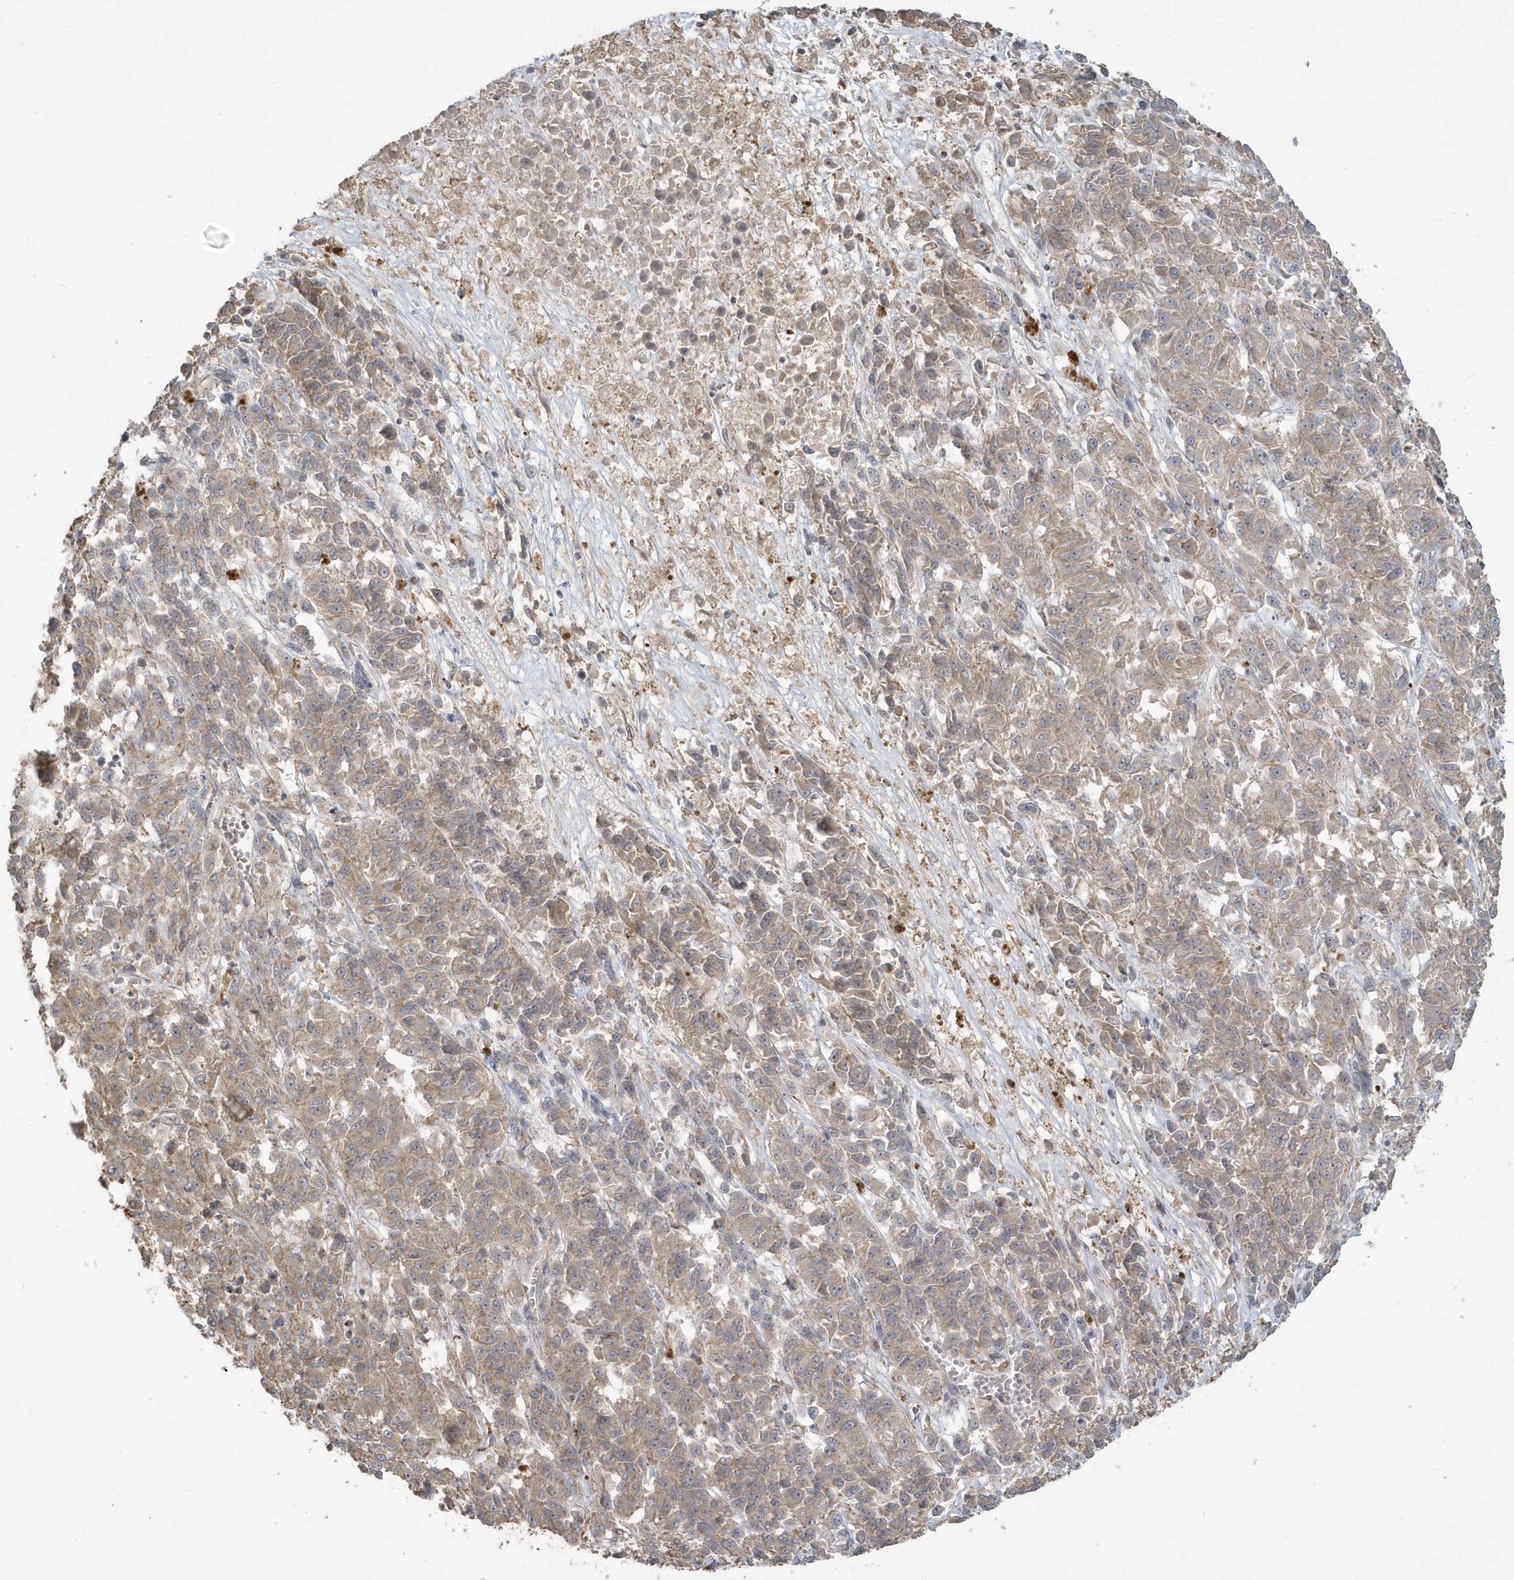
{"staining": {"intensity": "weak", "quantity": ">75%", "location": "cytoplasmic/membranous"}, "tissue": "melanoma", "cell_type": "Tumor cells", "image_type": "cancer", "snomed": [{"axis": "morphology", "description": "Malignant melanoma, Metastatic site"}, {"axis": "topography", "description": "Lung"}], "caption": "An immunohistochemistry (IHC) photomicrograph of neoplastic tissue is shown. Protein staining in brown labels weak cytoplasmic/membranous positivity in malignant melanoma (metastatic site) within tumor cells. Using DAB (3,3'-diaminobenzidine) (brown) and hematoxylin (blue) stains, captured at high magnification using brightfield microscopy.", "gene": "ARMC8", "patient": {"sex": "male", "age": 64}}